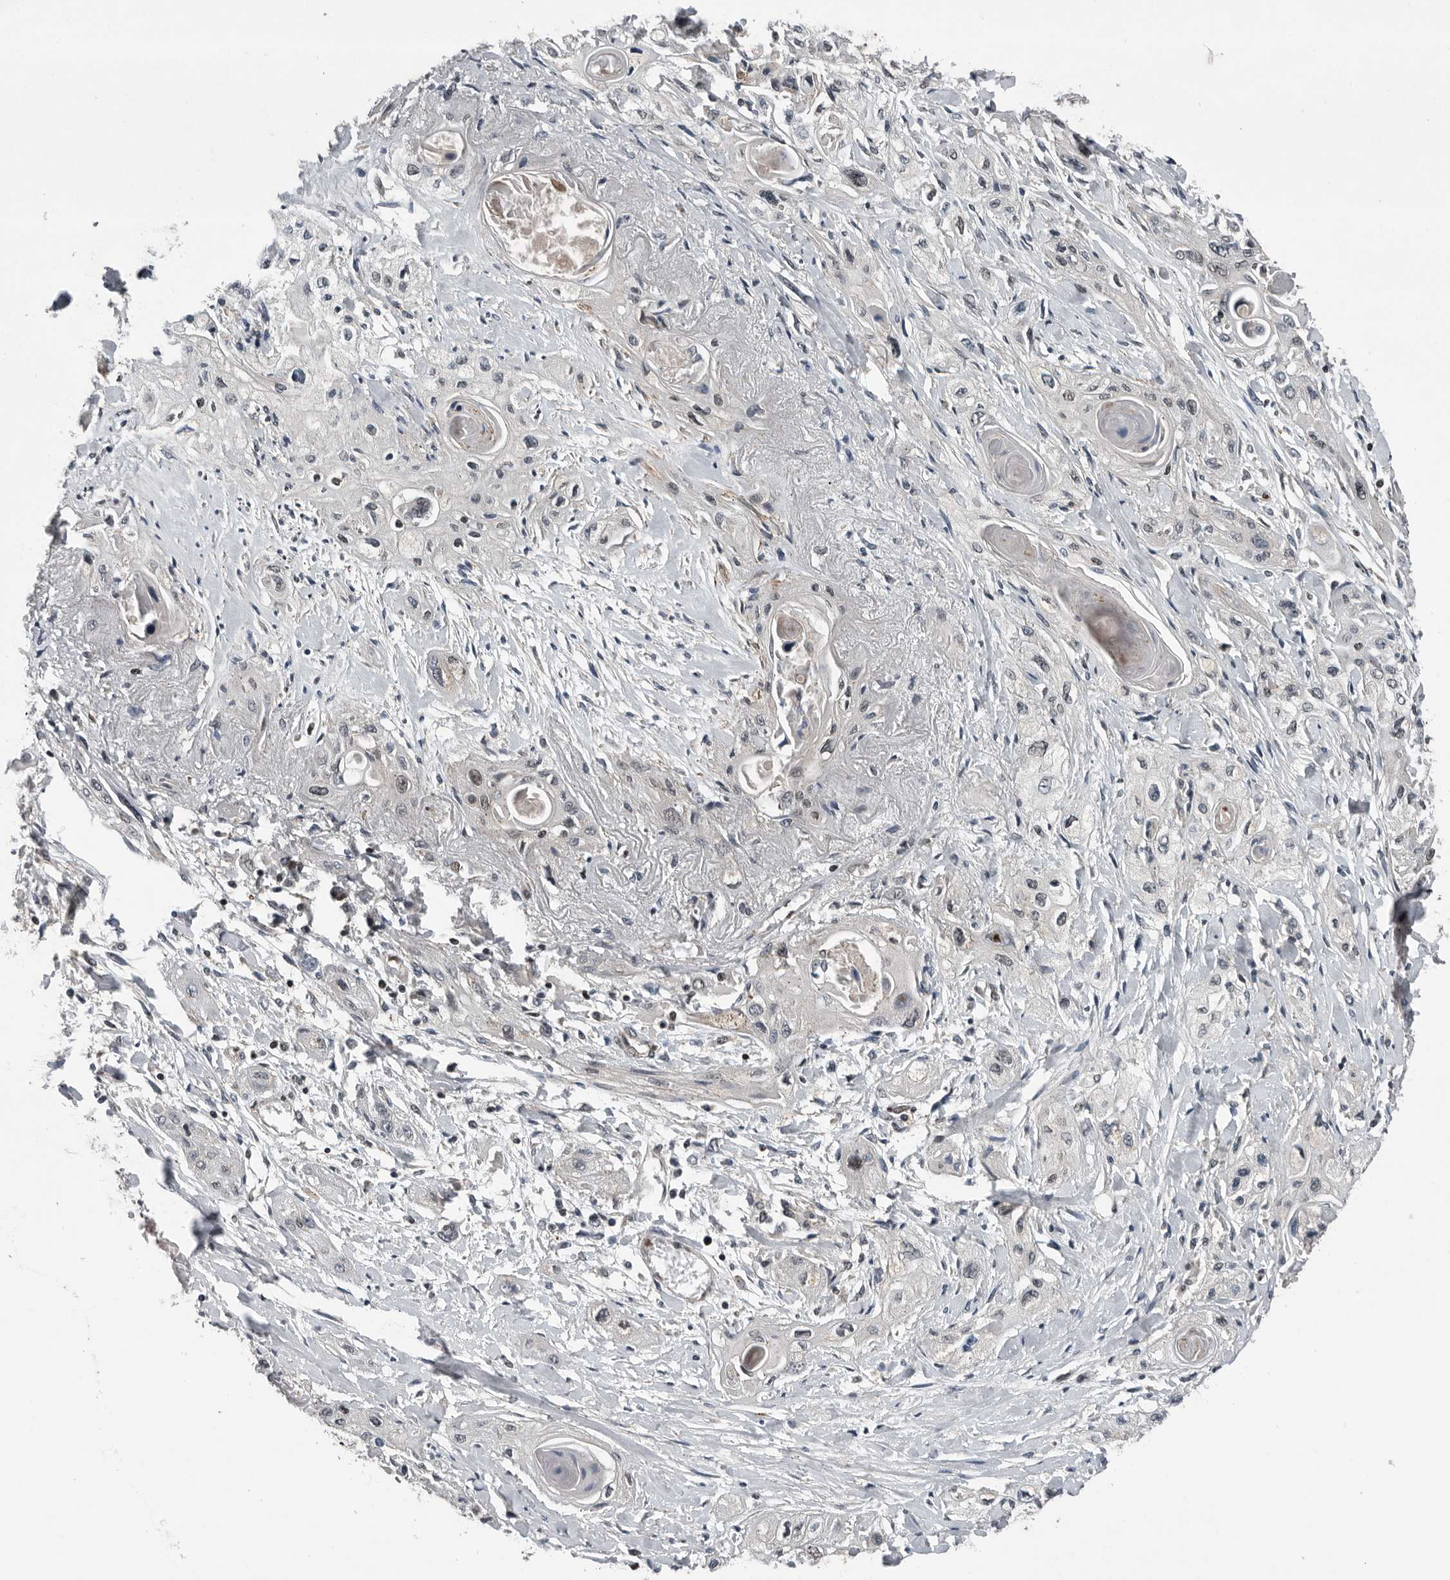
{"staining": {"intensity": "negative", "quantity": "none", "location": "none"}, "tissue": "lung cancer", "cell_type": "Tumor cells", "image_type": "cancer", "snomed": [{"axis": "morphology", "description": "Squamous cell carcinoma, NOS"}, {"axis": "topography", "description": "Lung"}], "caption": "The micrograph demonstrates no significant positivity in tumor cells of squamous cell carcinoma (lung).", "gene": "SENP7", "patient": {"sex": "female", "age": 47}}